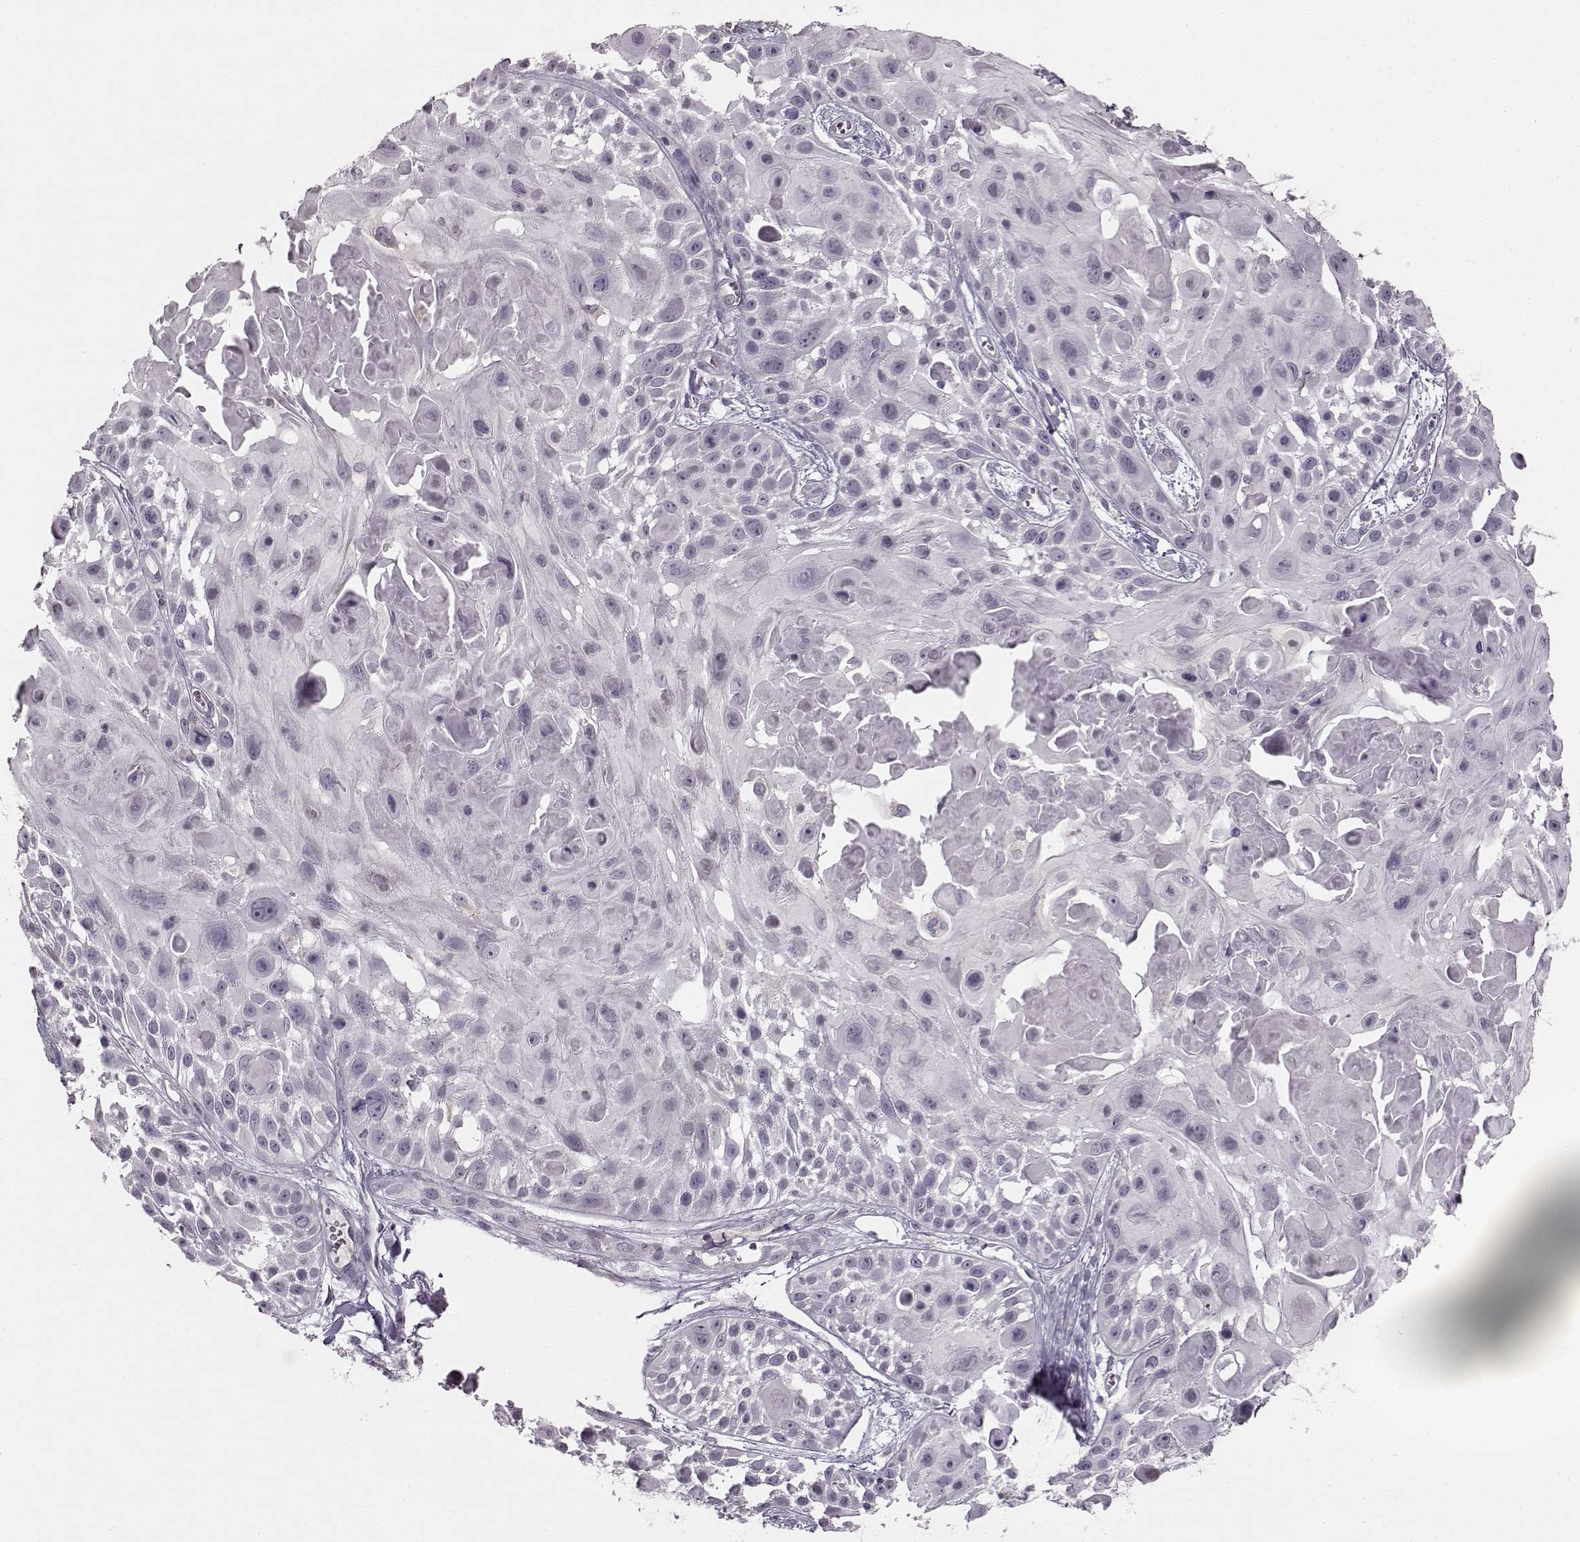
{"staining": {"intensity": "negative", "quantity": "none", "location": "none"}, "tissue": "skin cancer", "cell_type": "Tumor cells", "image_type": "cancer", "snomed": [{"axis": "morphology", "description": "Squamous cell carcinoma, NOS"}, {"axis": "topography", "description": "Skin"}, {"axis": "topography", "description": "Anal"}], "caption": "Tumor cells are negative for brown protein staining in skin cancer (squamous cell carcinoma).", "gene": "MAP6D1", "patient": {"sex": "female", "age": 75}}